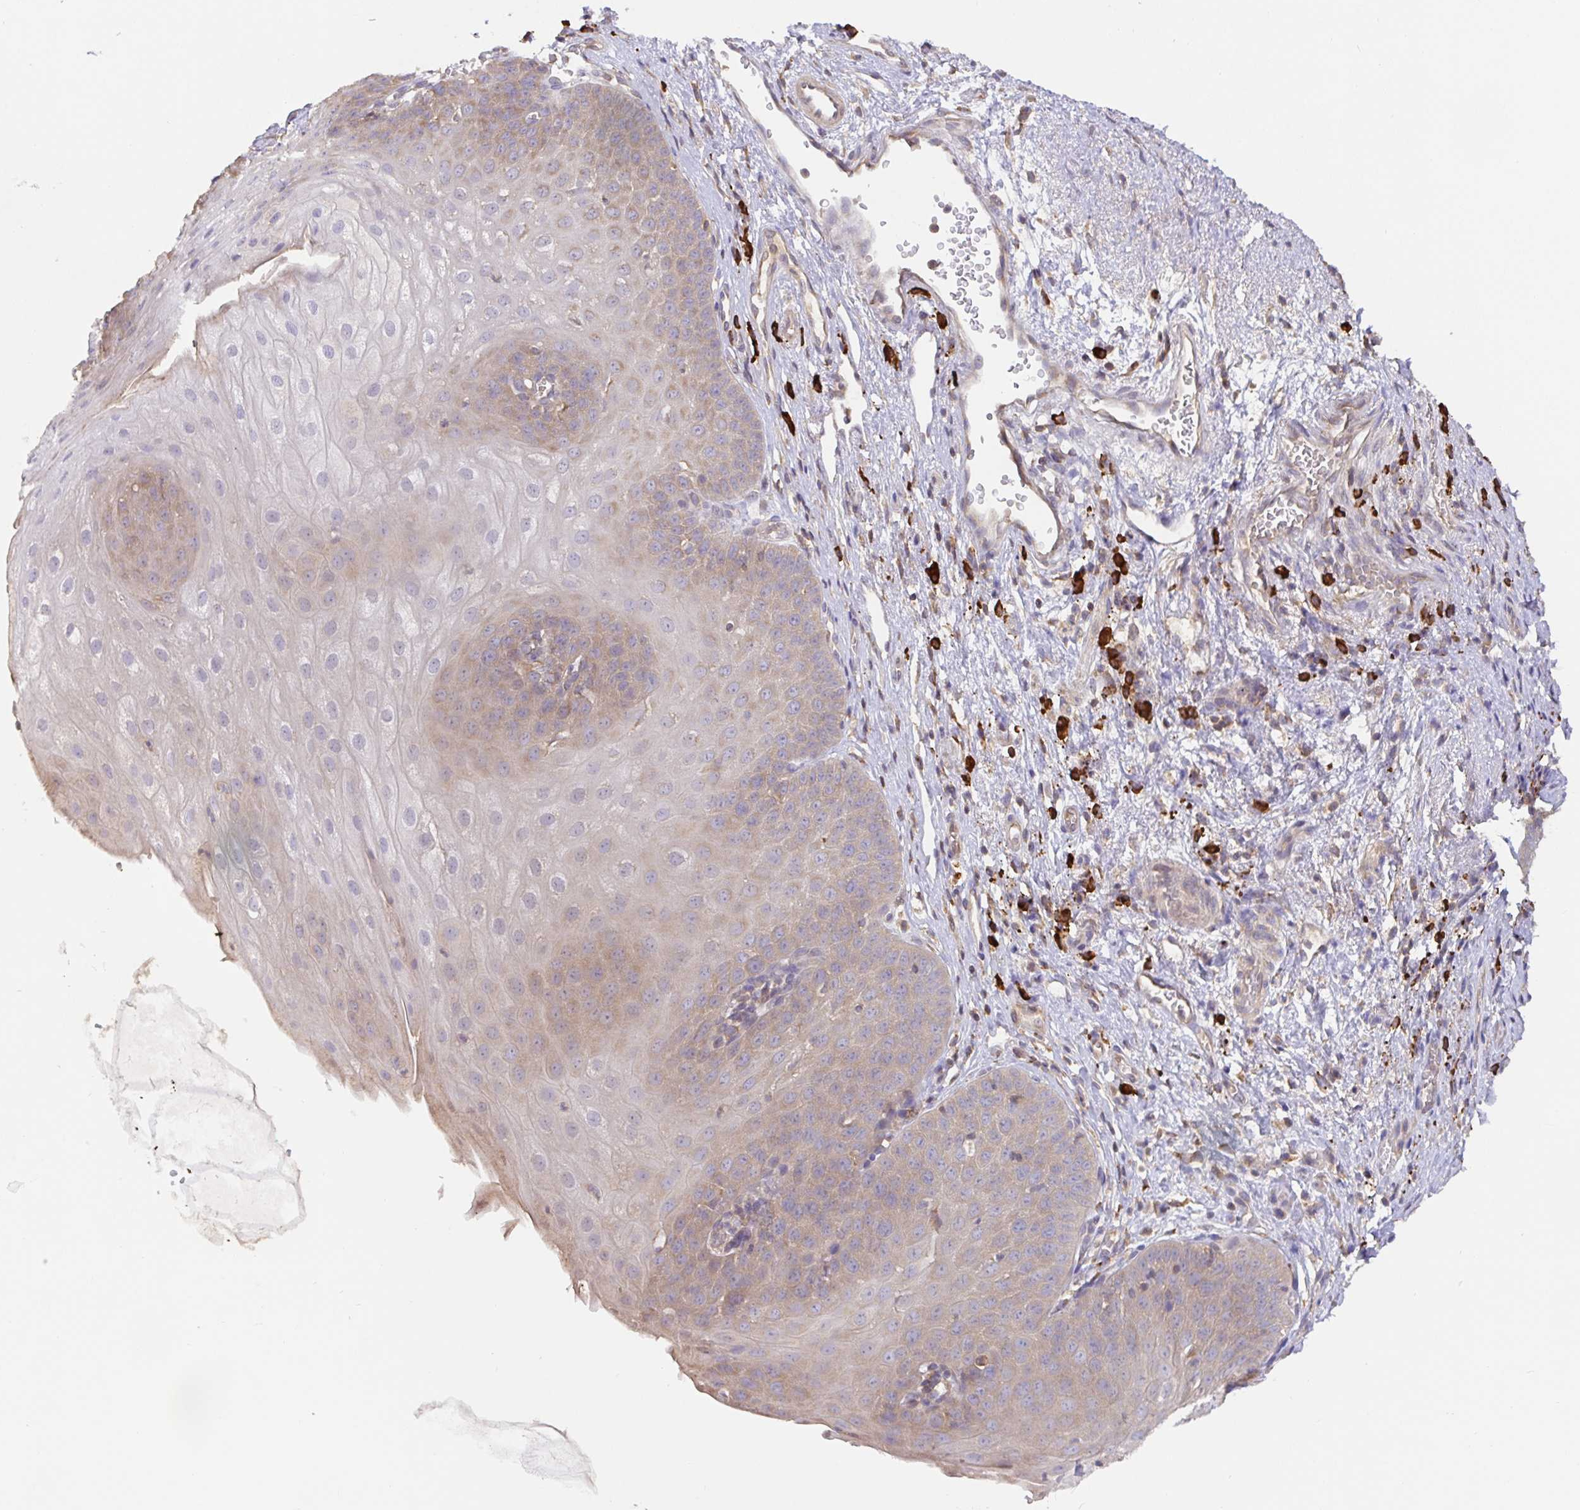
{"staining": {"intensity": "weak", "quantity": "25%-75%", "location": "cytoplasmic/membranous"}, "tissue": "esophagus", "cell_type": "Squamous epithelial cells", "image_type": "normal", "snomed": [{"axis": "morphology", "description": "Normal tissue, NOS"}, {"axis": "topography", "description": "Esophagus"}], "caption": "Esophagus stained for a protein demonstrates weak cytoplasmic/membranous positivity in squamous epithelial cells. The protein is stained brown, and the nuclei are stained in blue (DAB IHC with brightfield microscopy, high magnification).", "gene": "HAGH", "patient": {"sex": "male", "age": 71}}